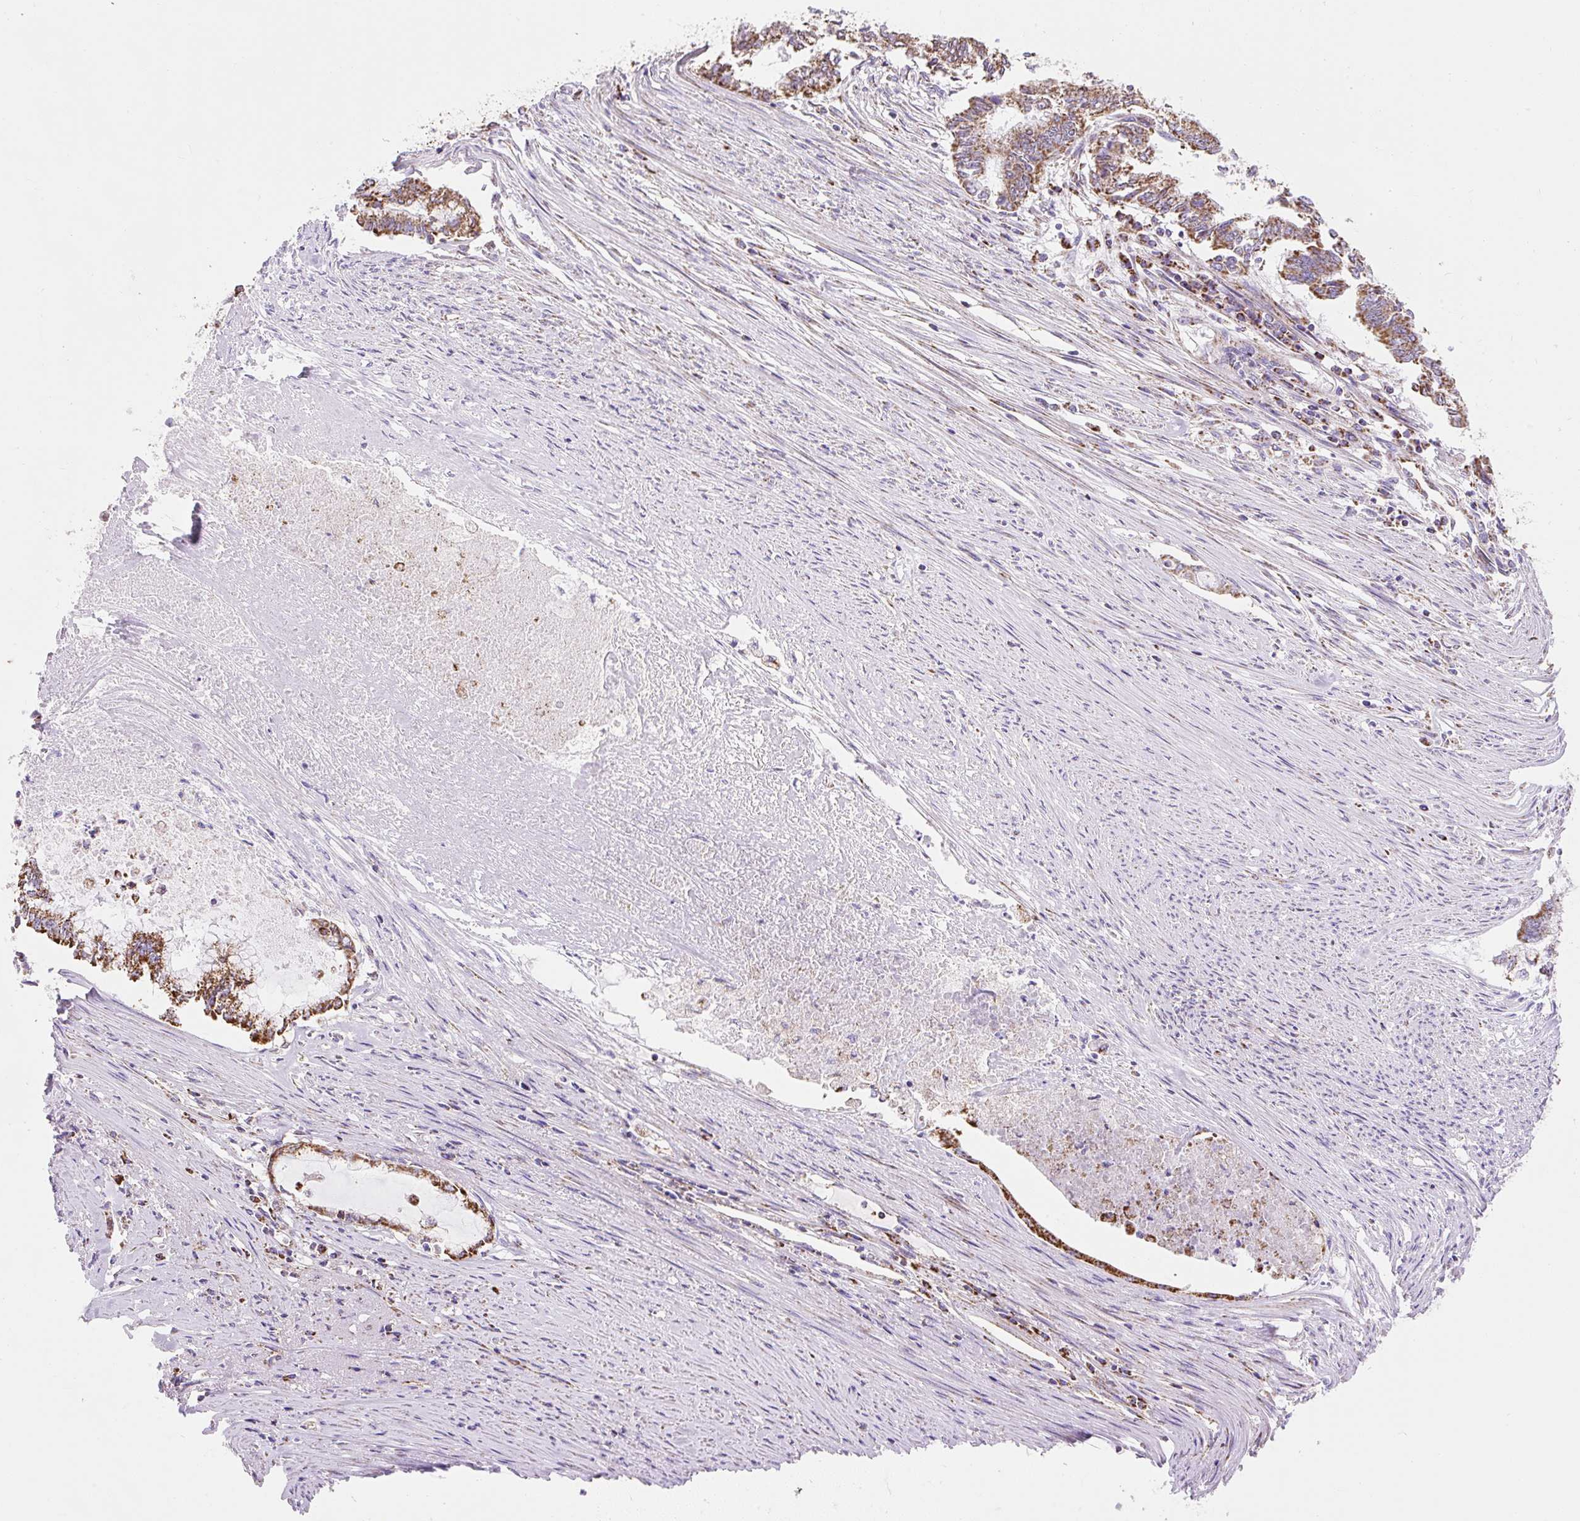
{"staining": {"intensity": "strong", "quantity": ">75%", "location": "cytoplasmic/membranous"}, "tissue": "endometrial cancer", "cell_type": "Tumor cells", "image_type": "cancer", "snomed": [{"axis": "morphology", "description": "Adenocarcinoma, NOS"}, {"axis": "topography", "description": "Endometrium"}], "caption": "Protein staining displays strong cytoplasmic/membranous expression in about >75% of tumor cells in adenocarcinoma (endometrial). (DAB (3,3'-diaminobenzidine) = brown stain, brightfield microscopy at high magnification).", "gene": "DAAM2", "patient": {"sex": "female", "age": 79}}